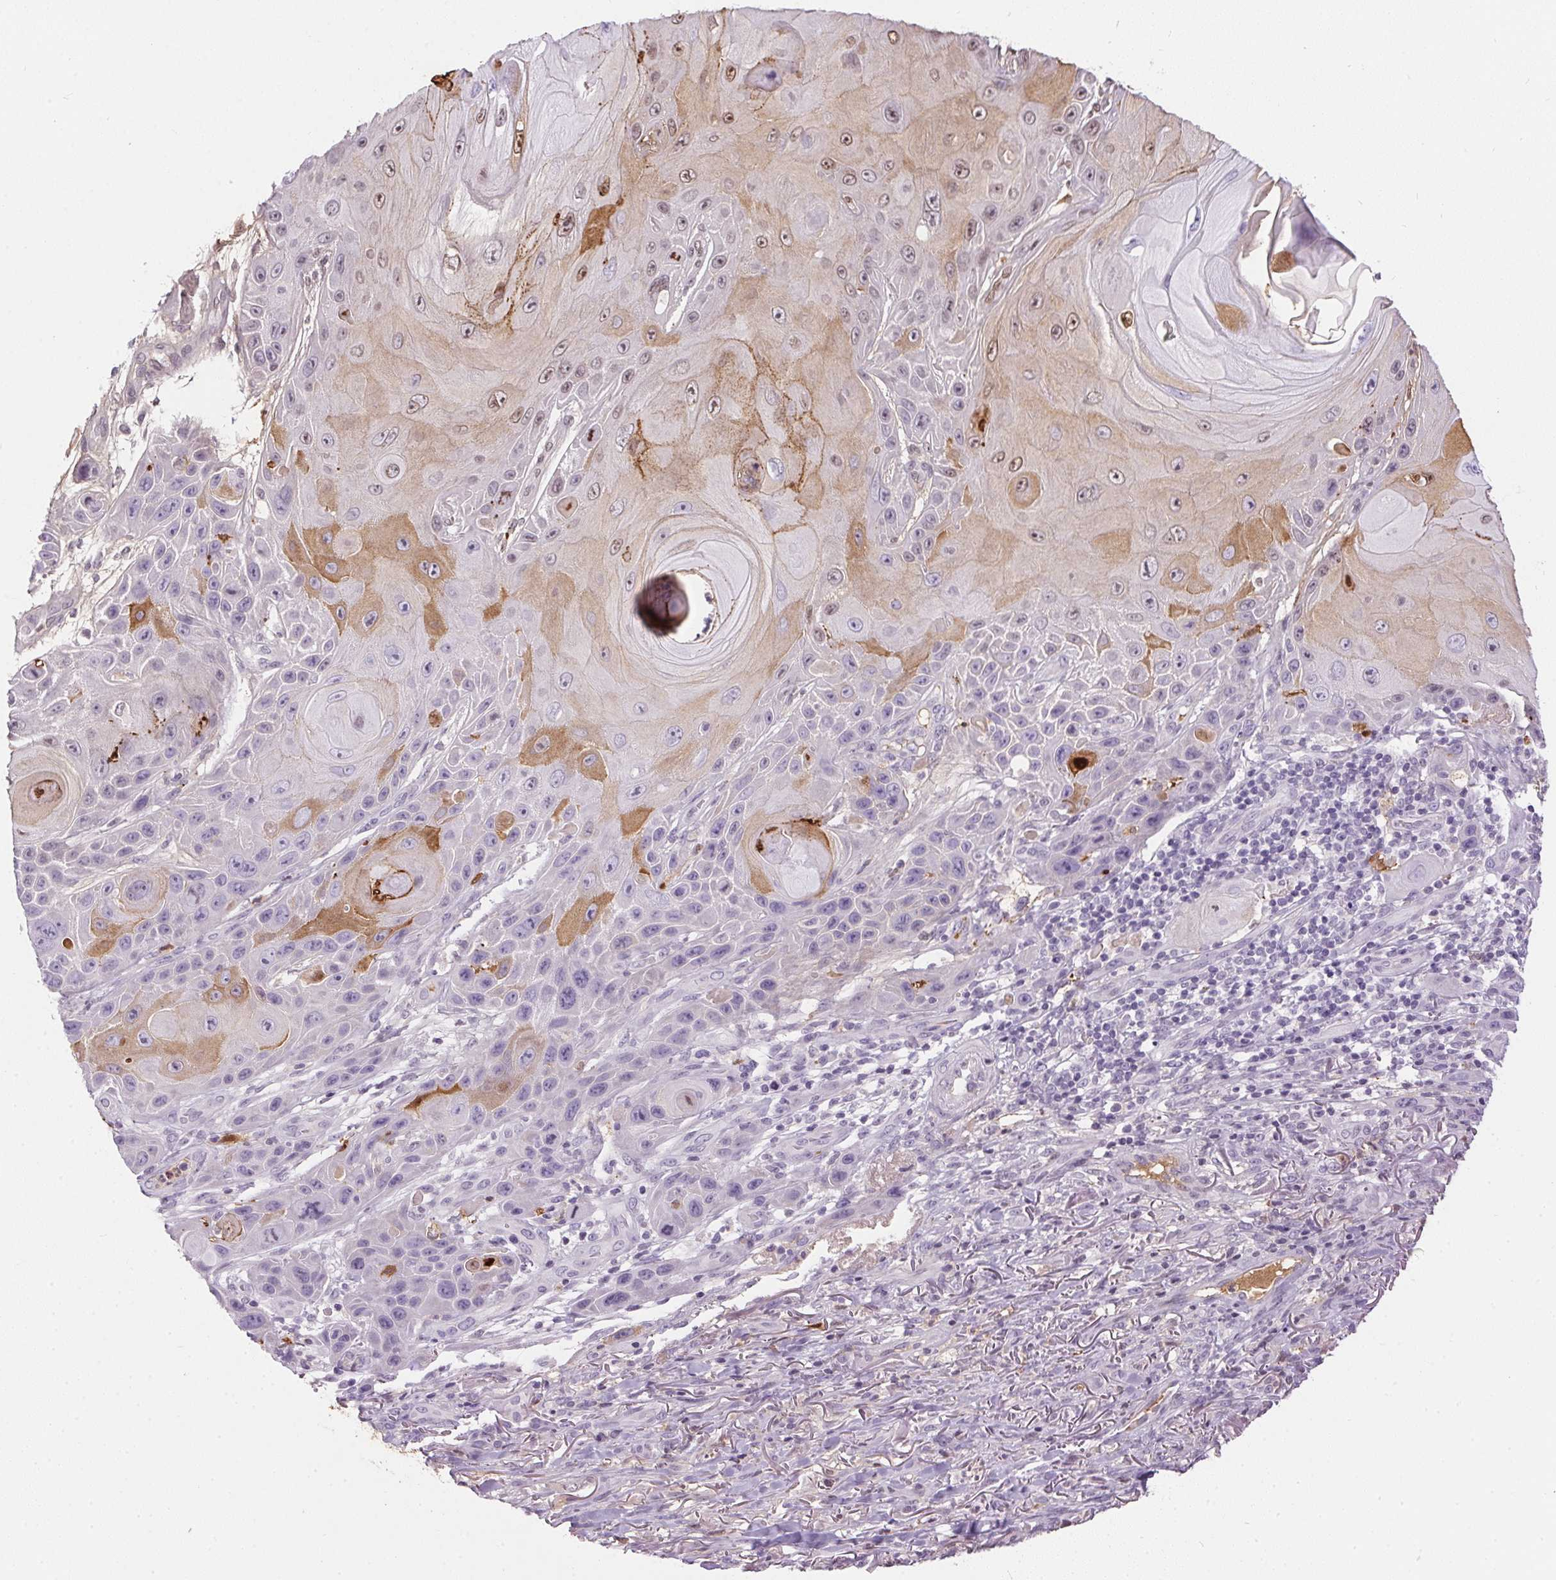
{"staining": {"intensity": "weak", "quantity": "<25%", "location": "cytoplasmic/membranous,nuclear"}, "tissue": "skin cancer", "cell_type": "Tumor cells", "image_type": "cancer", "snomed": [{"axis": "morphology", "description": "Squamous cell carcinoma, NOS"}, {"axis": "topography", "description": "Skin"}], "caption": "Immunohistochemistry of human skin squamous cell carcinoma demonstrates no positivity in tumor cells.", "gene": "ORM1", "patient": {"sex": "female", "age": 94}}